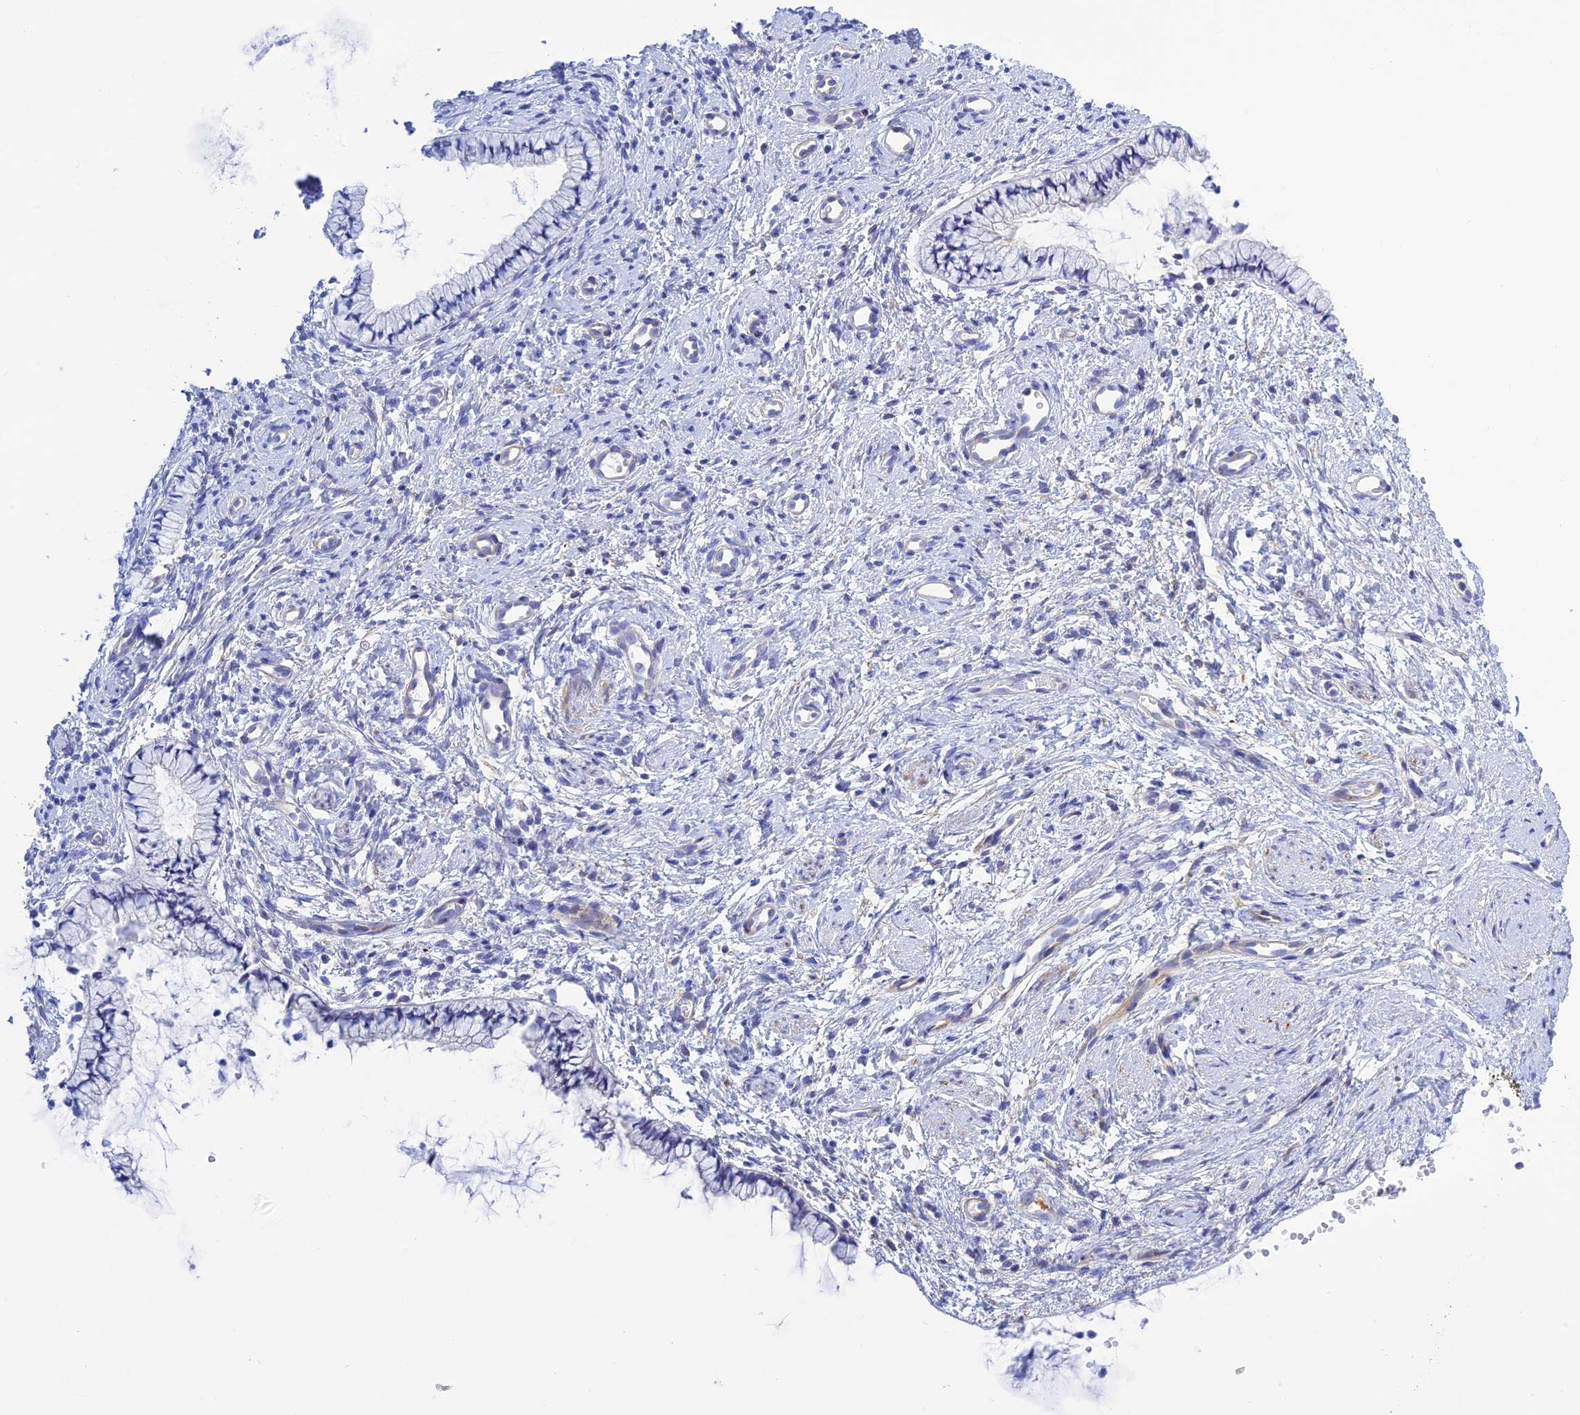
{"staining": {"intensity": "negative", "quantity": "none", "location": "none"}, "tissue": "cervix", "cell_type": "Glandular cells", "image_type": "normal", "snomed": [{"axis": "morphology", "description": "Normal tissue, NOS"}, {"axis": "topography", "description": "Cervix"}], "caption": "Photomicrograph shows no significant protein positivity in glandular cells of normal cervix. (DAB (3,3'-diaminobenzidine) immunohistochemistry (IHC), high magnification).", "gene": "ZDHHC16", "patient": {"sex": "female", "age": 57}}